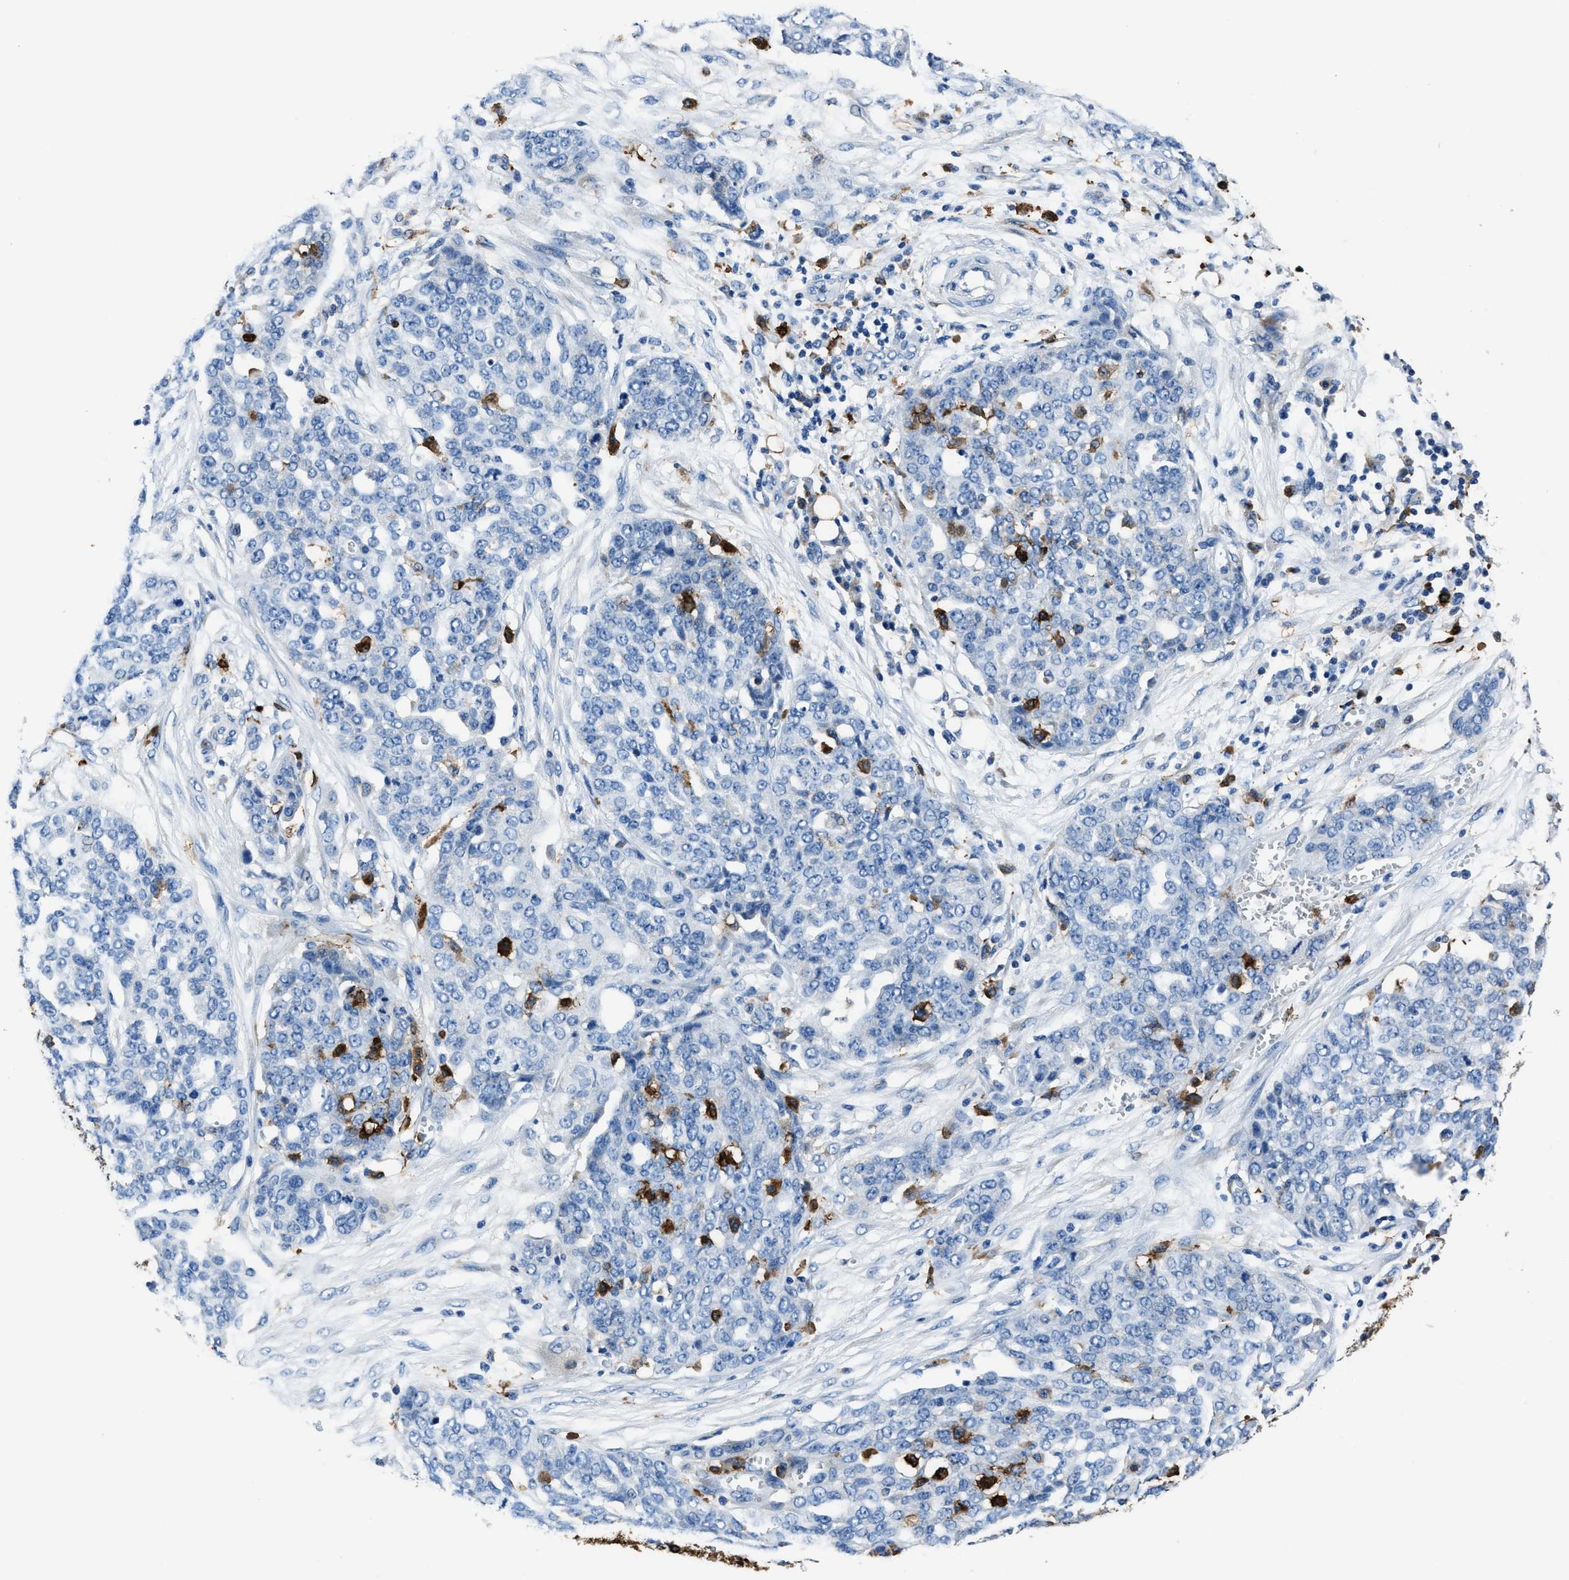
{"staining": {"intensity": "negative", "quantity": "none", "location": "none"}, "tissue": "ovarian cancer", "cell_type": "Tumor cells", "image_type": "cancer", "snomed": [{"axis": "morphology", "description": "Cystadenocarcinoma, serous, NOS"}, {"axis": "topography", "description": "Soft tissue"}, {"axis": "topography", "description": "Ovary"}], "caption": "The photomicrograph reveals no significant staining in tumor cells of ovarian cancer.", "gene": "FTL", "patient": {"sex": "female", "age": 57}}